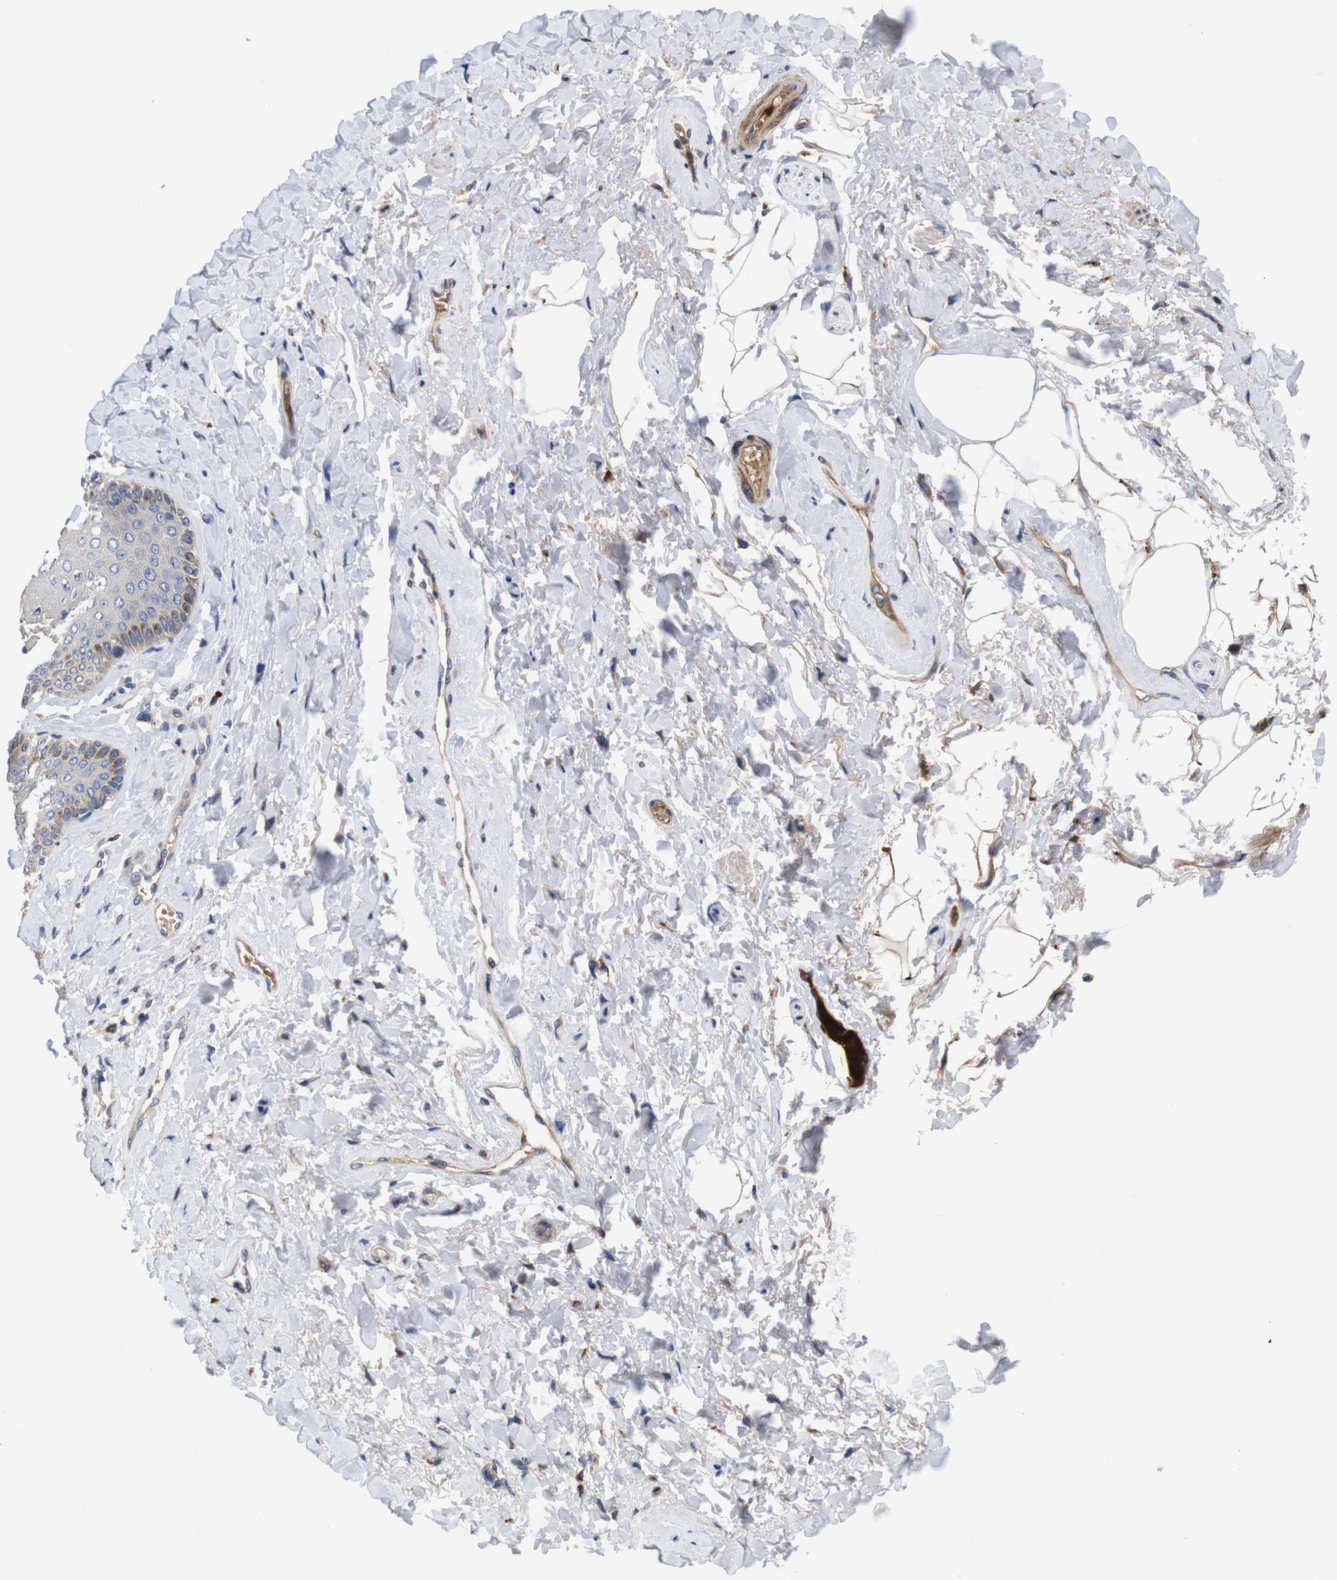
{"staining": {"intensity": "moderate", "quantity": "<25%", "location": "cytoplasmic/membranous"}, "tissue": "skin", "cell_type": "Epidermal cells", "image_type": "normal", "snomed": [{"axis": "morphology", "description": "Normal tissue, NOS"}, {"axis": "topography", "description": "Anal"}], "caption": "The micrograph demonstrates immunohistochemical staining of normal skin. There is moderate cytoplasmic/membranous staining is appreciated in about <25% of epidermal cells. (brown staining indicates protein expression, while blue staining denotes nuclei).", "gene": "SPRY3", "patient": {"sex": "male", "age": 69}}